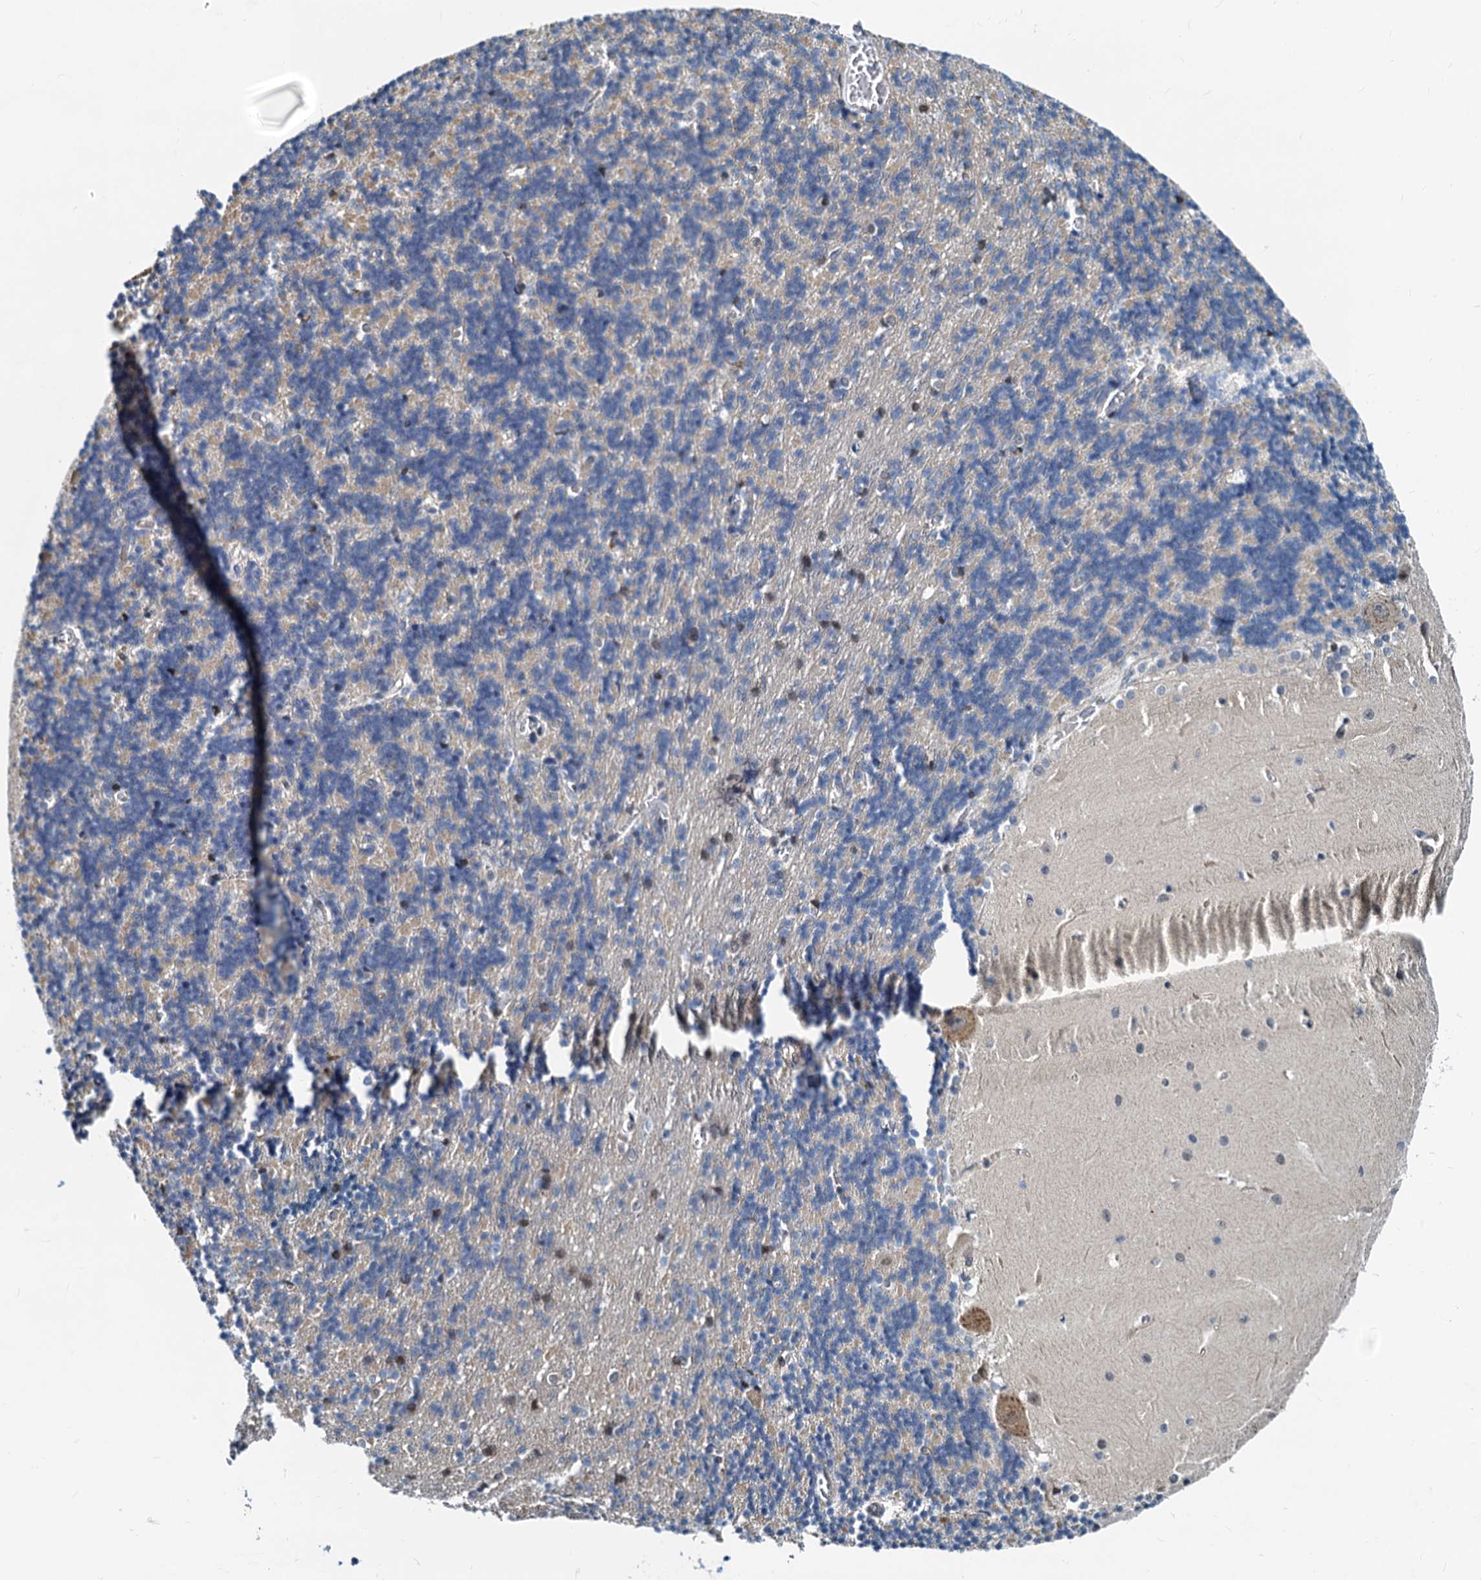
{"staining": {"intensity": "weak", "quantity": "25%-75%", "location": "cytoplasmic/membranous"}, "tissue": "cerebellum", "cell_type": "Cells in granular layer", "image_type": "normal", "snomed": [{"axis": "morphology", "description": "Normal tissue, NOS"}, {"axis": "topography", "description": "Cerebellum"}], "caption": "Cerebellum was stained to show a protein in brown. There is low levels of weak cytoplasmic/membranous staining in about 25%-75% of cells in granular layer. (DAB (3,3'-diaminobenzidine) = brown stain, brightfield microscopy at high magnification).", "gene": "PTGES3", "patient": {"sex": "male", "age": 37}}